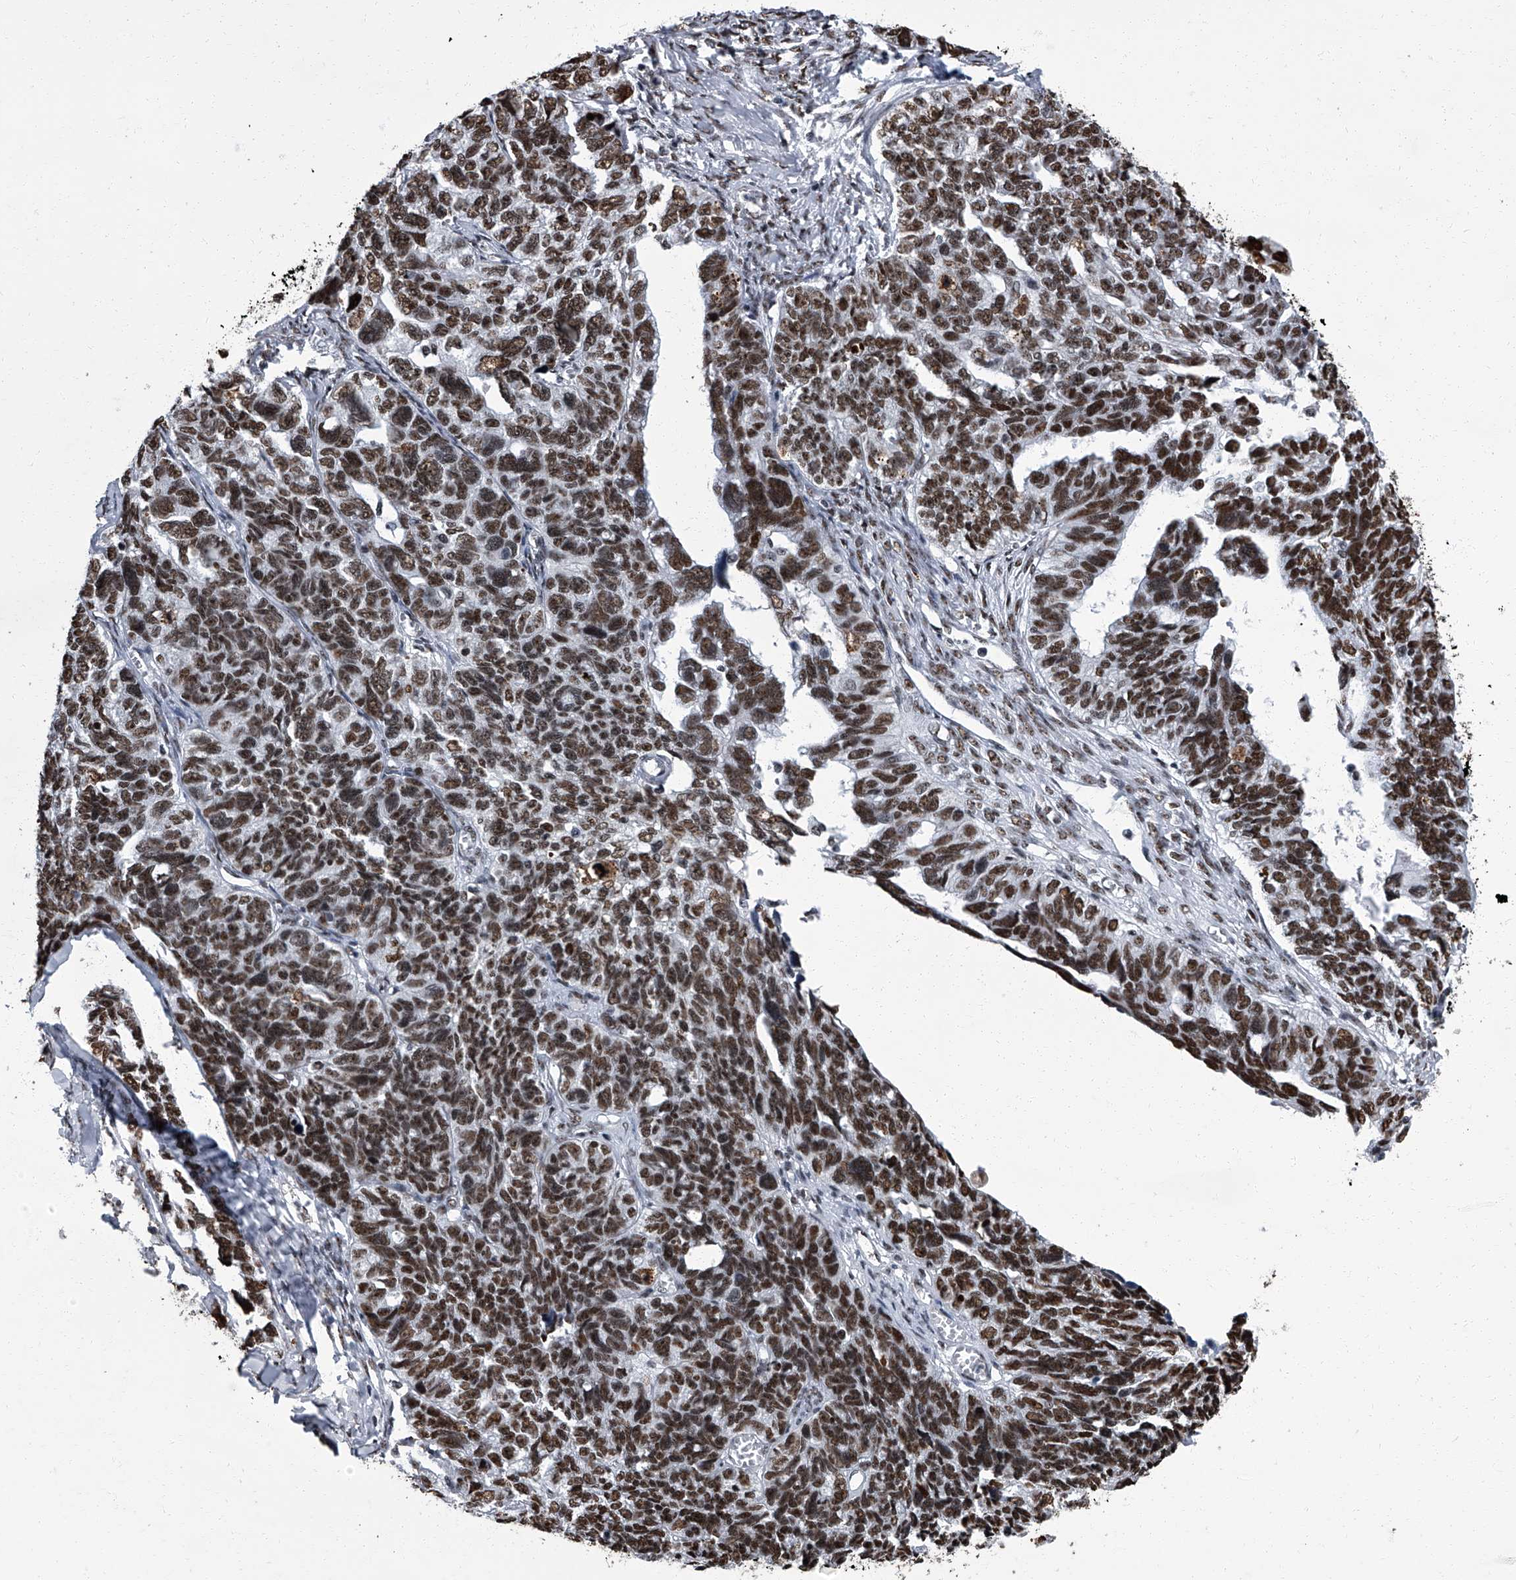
{"staining": {"intensity": "moderate", "quantity": ">75%", "location": "nuclear"}, "tissue": "ovarian cancer", "cell_type": "Tumor cells", "image_type": "cancer", "snomed": [{"axis": "morphology", "description": "Cystadenocarcinoma, serous, NOS"}, {"axis": "topography", "description": "Ovary"}], "caption": "Tumor cells display moderate nuclear positivity in approximately >75% of cells in serous cystadenocarcinoma (ovarian). The protein of interest is stained brown, and the nuclei are stained in blue (DAB IHC with brightfield microscopy, high magnification).", "gene": "ZNF518B", "patient": {"sex": "female", "age": 79}}